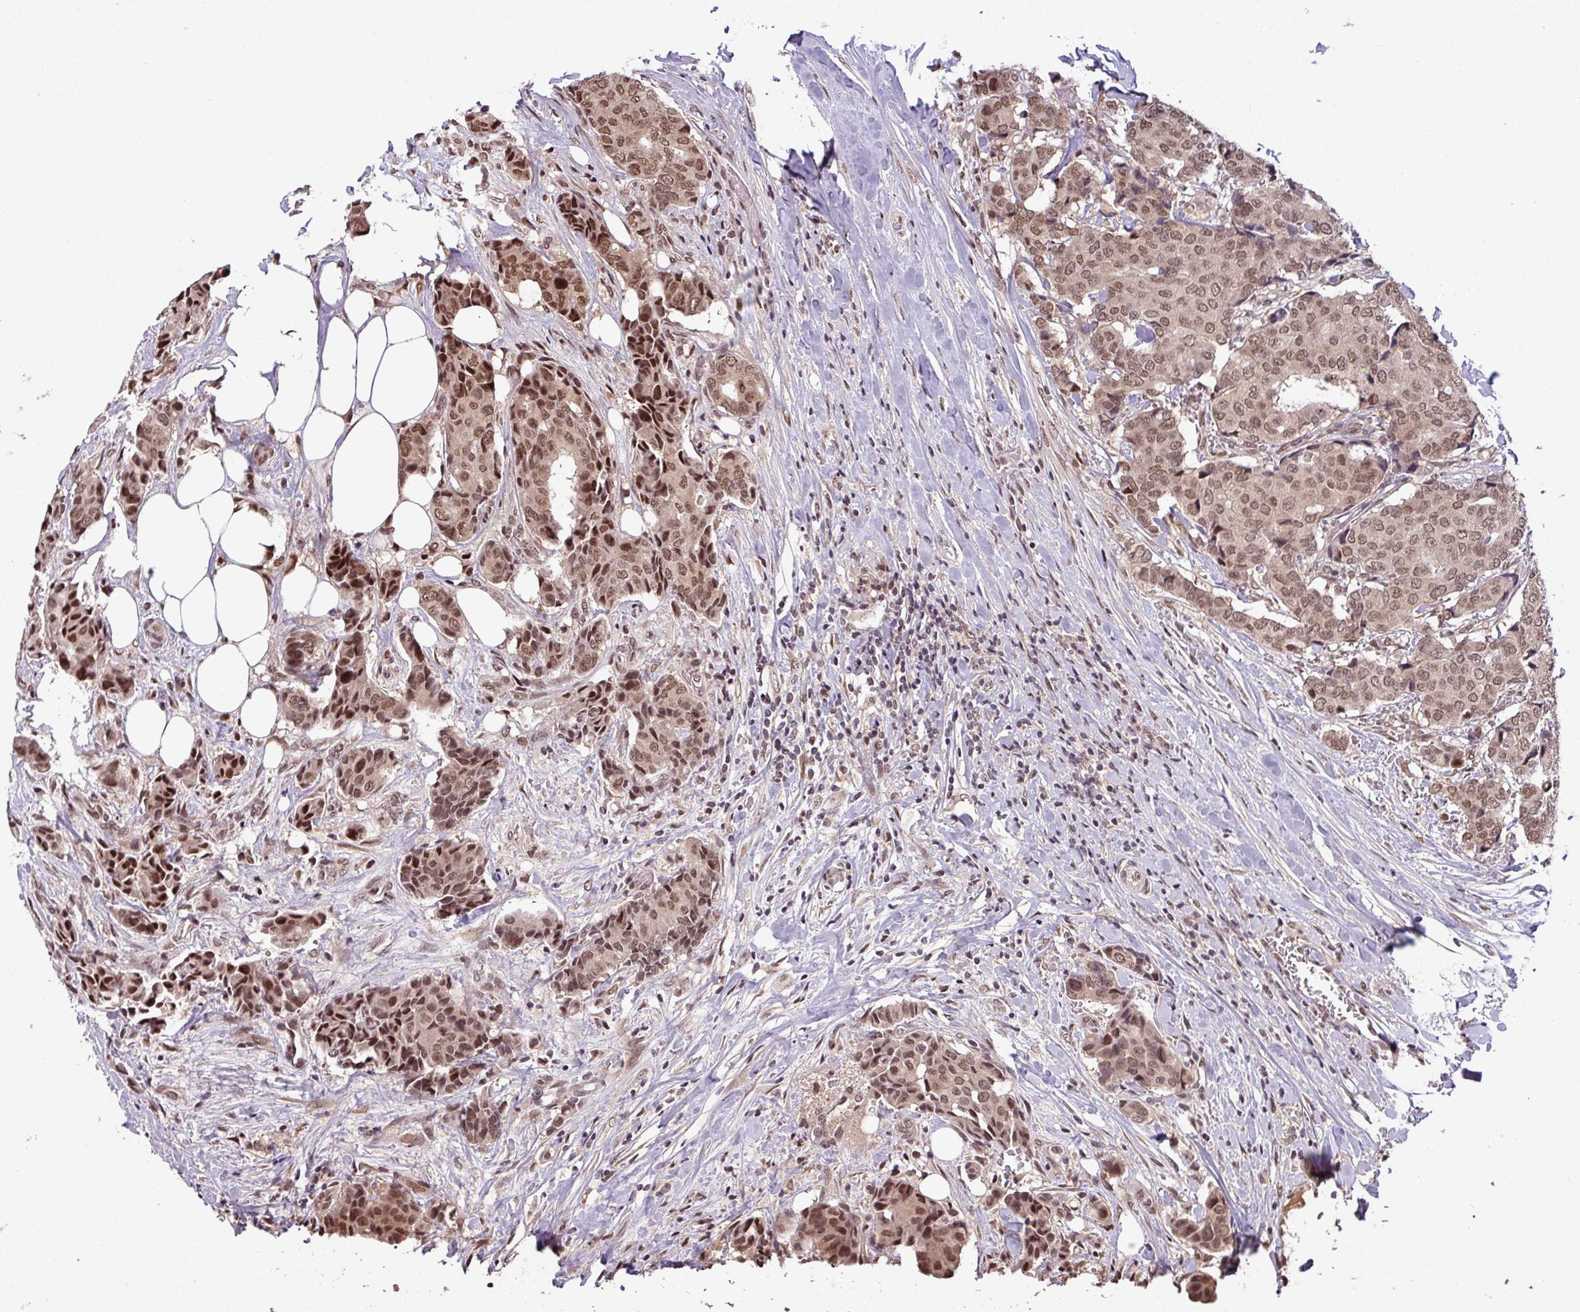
{"staining": {"intensity": "moderate", "quantity": ">75%", "location": "cytoplasmic/membranous,nuclear"}, "tissue": "breast cancer", "cell_type": "Tumor cells", "image_type": "cancer", "snomed": [{"axis": "morphology", "description": "Duct carcinoma"}, {"axis": "topography", "description": "Breast"}], "caption": "Breast cancer stained with a protein marker displays moderate staining in tumor cells.", "gene": "NOB1", "patient": {"sex": "female", "age": 75}}